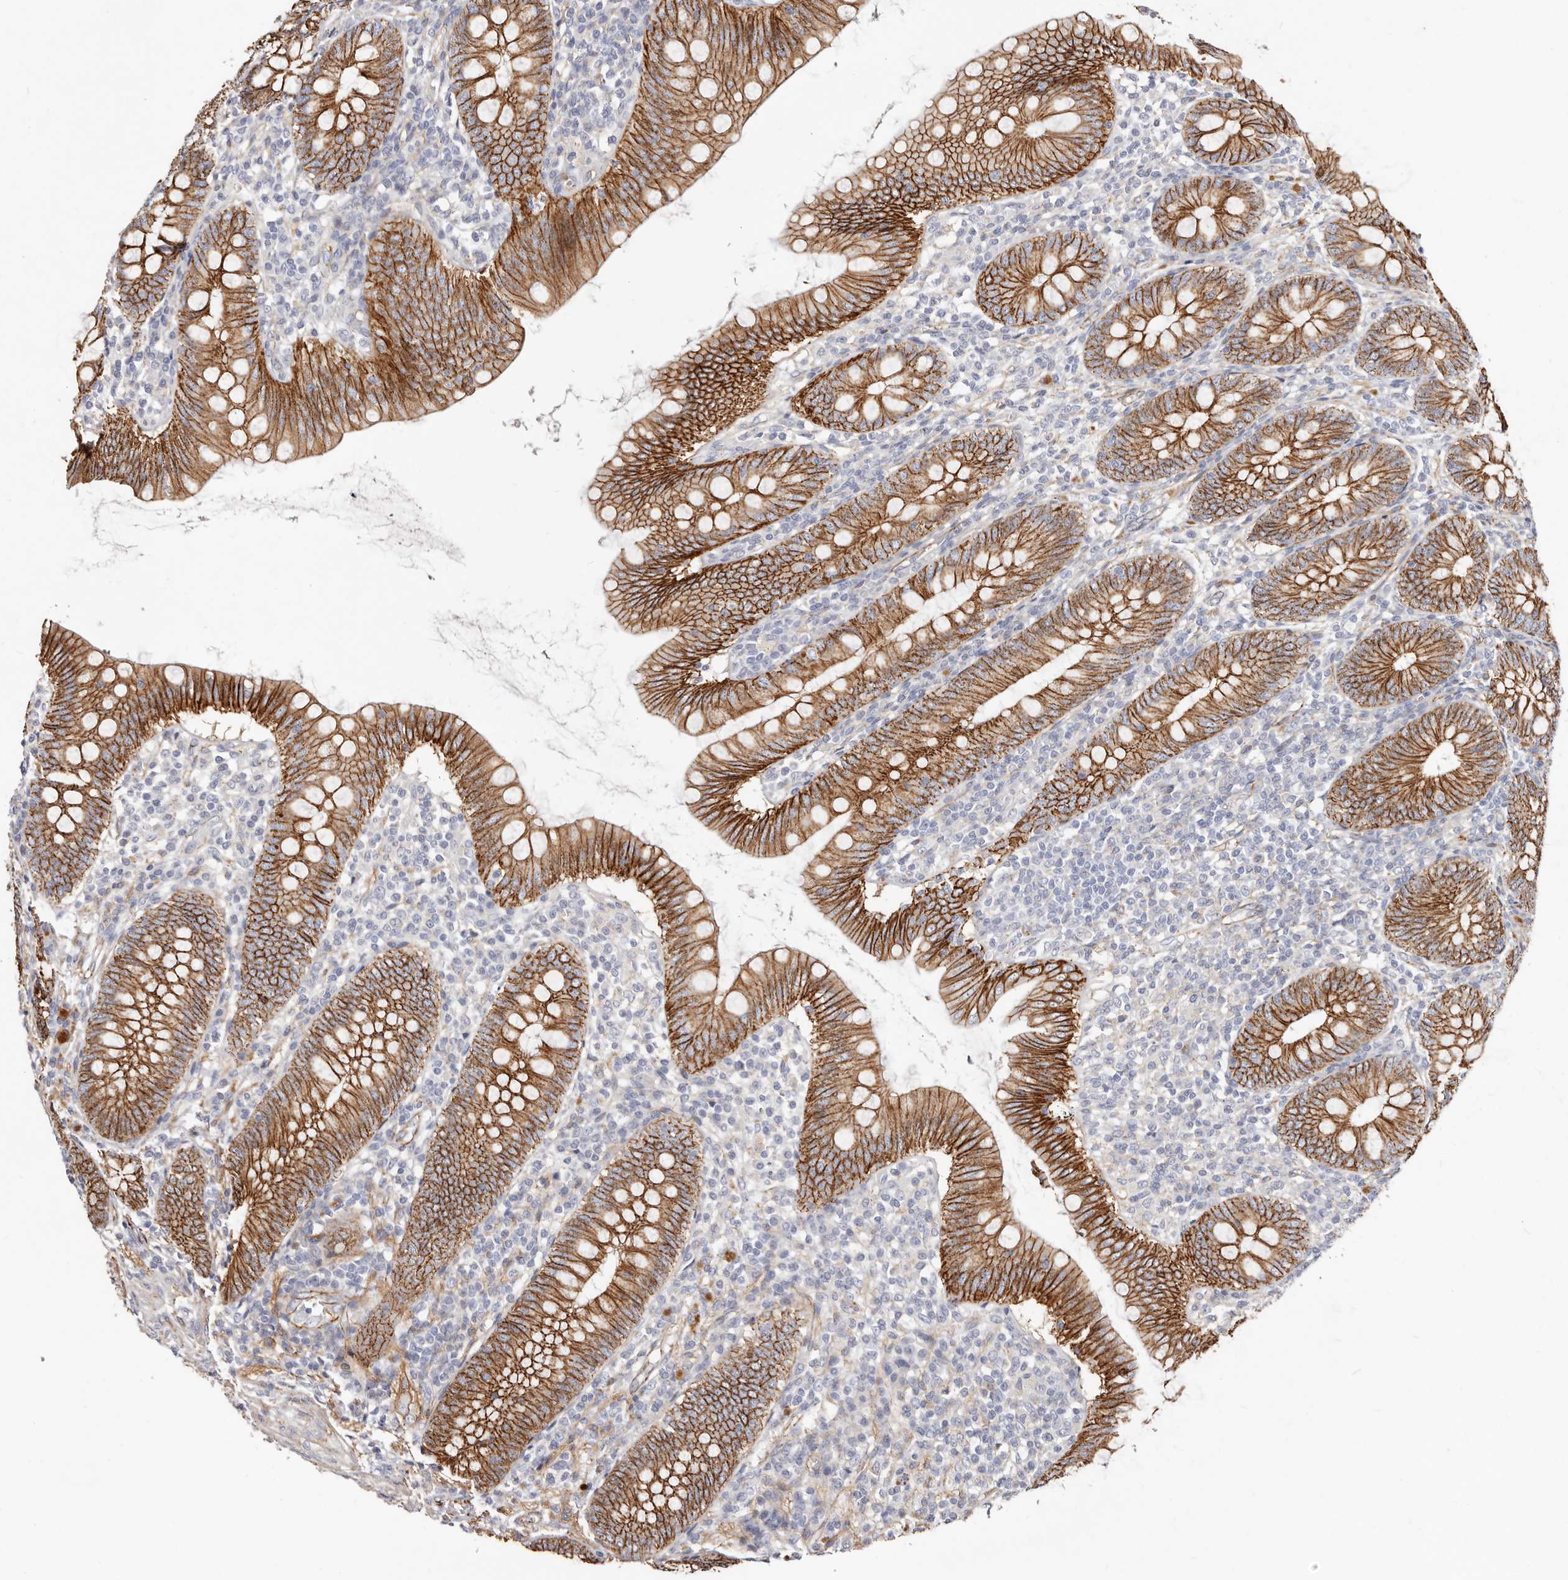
{"staining": {"intensity": "strong", "quantity": ">75%", "location": "cytoplasmic/membranous"}, "tissue": "appendix", "cell_type": "Glandular cells", "image_type": "normal", "snomed": [{"axis": "morphology", "description": "Normal tissue, NOS"}, {"axis": "topography", "description": "Appendix"}], "caption": "The micrograph shows immunohistochemical staining of unremarkable appendix. There is strong cytoplasmic/membranous expression is identified in approximately >75% of glandular cells.", "gene": "CTNNB1", "patient": {"sex": "male", "age": 14}}